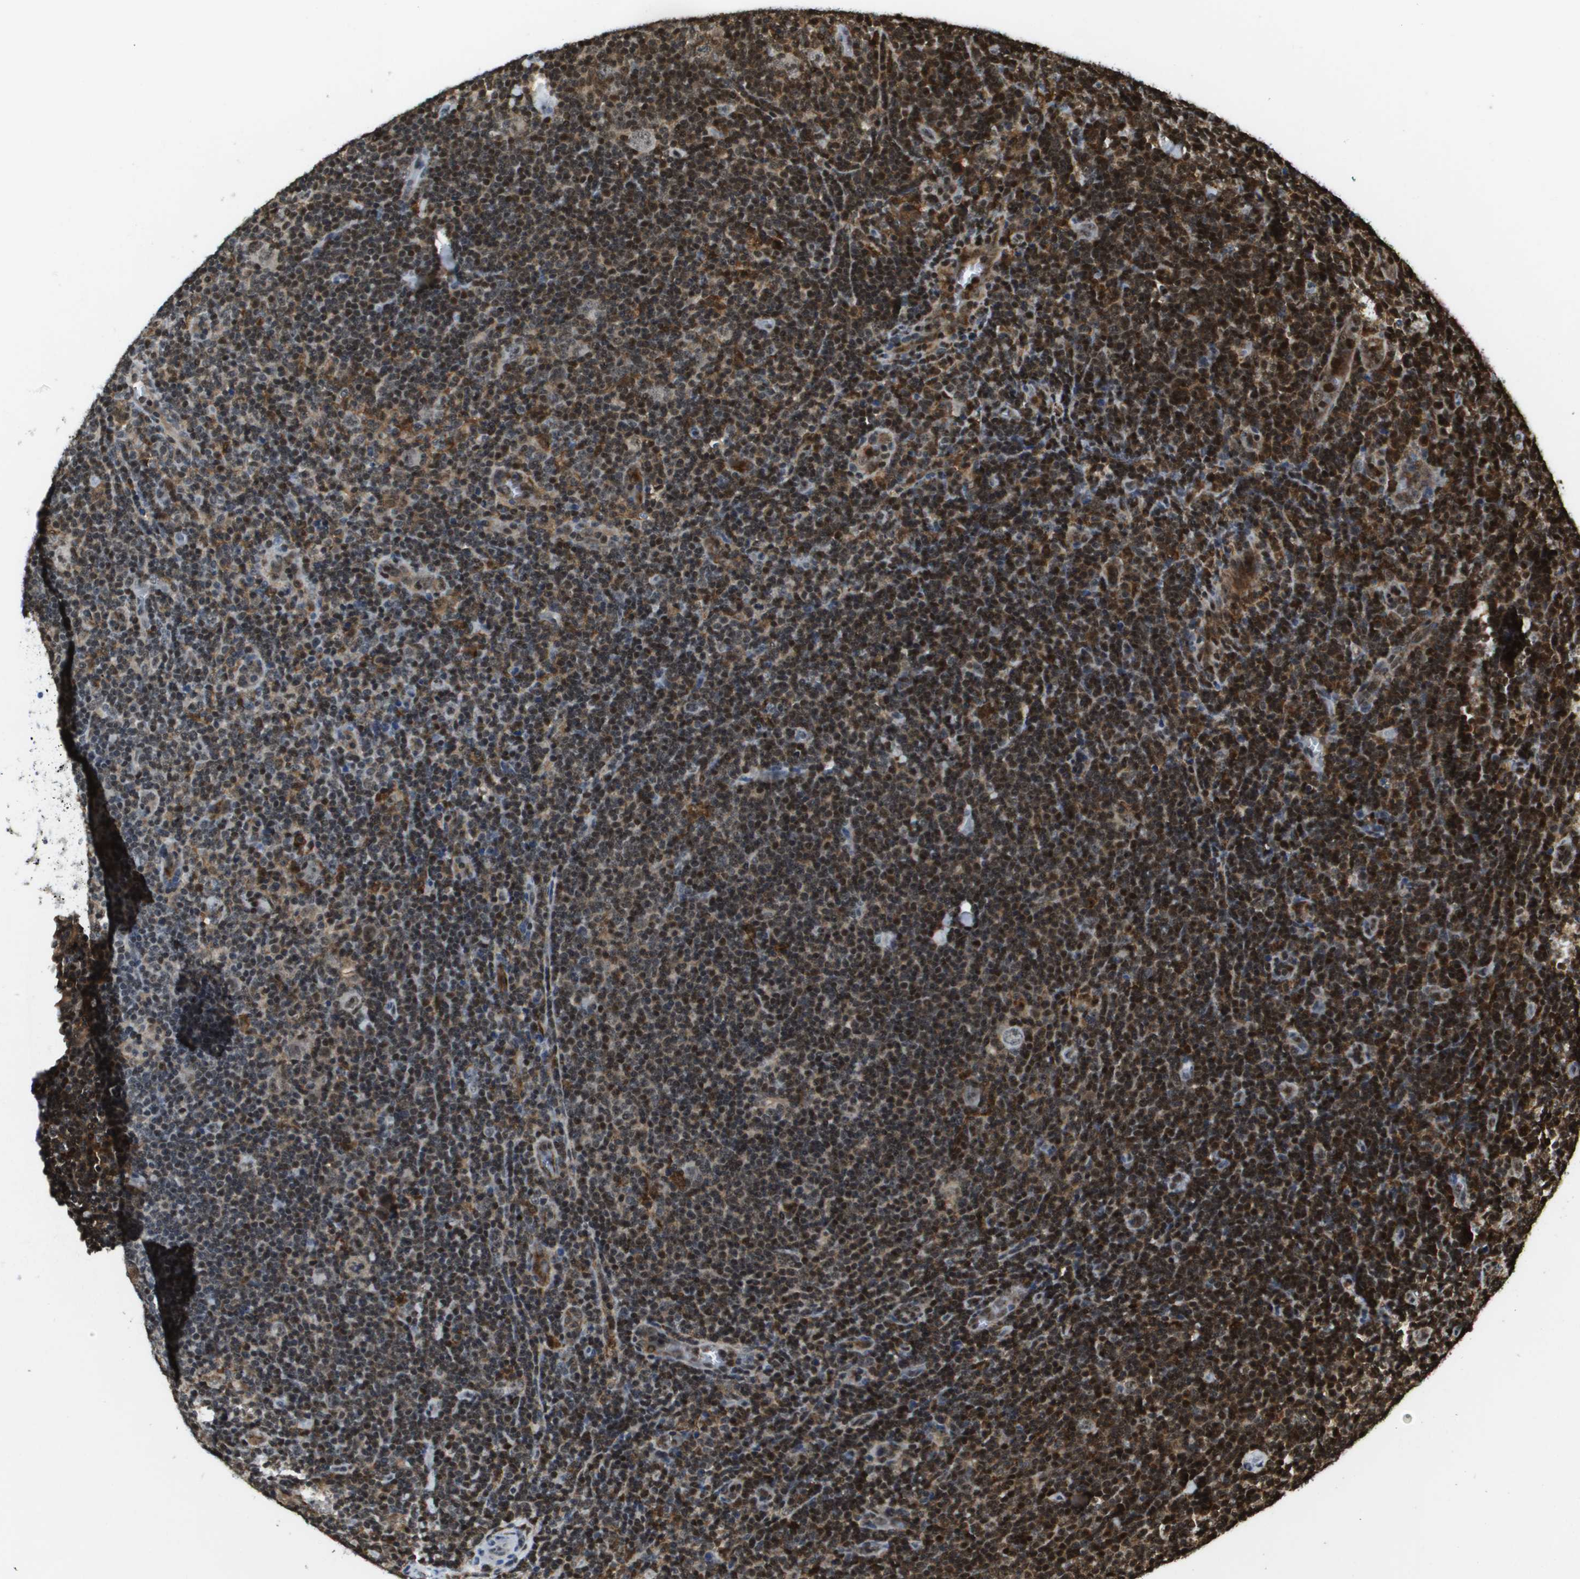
{"staining": {"intensity": "moderate", "quantity": "<25%", "location": "nuclear"}, "tissue": "lymphoma", "cell_type": "Tumor cells", "image_type": "cancer", "snomed": [{"axis": "morphology", "description": "Hodgkin's disease, NOS"}, {"axis": "topography", "description": "Lymph node"}], "caption": "Protein expression by IHC displays moderate nuclear expression in about <25% of tumor cells in lymphoma. The protein of interest is shown in brown color, while the nuclei are stained blue.", "gene": "EP400", "patient": {"sex": "female", "age": 57}}